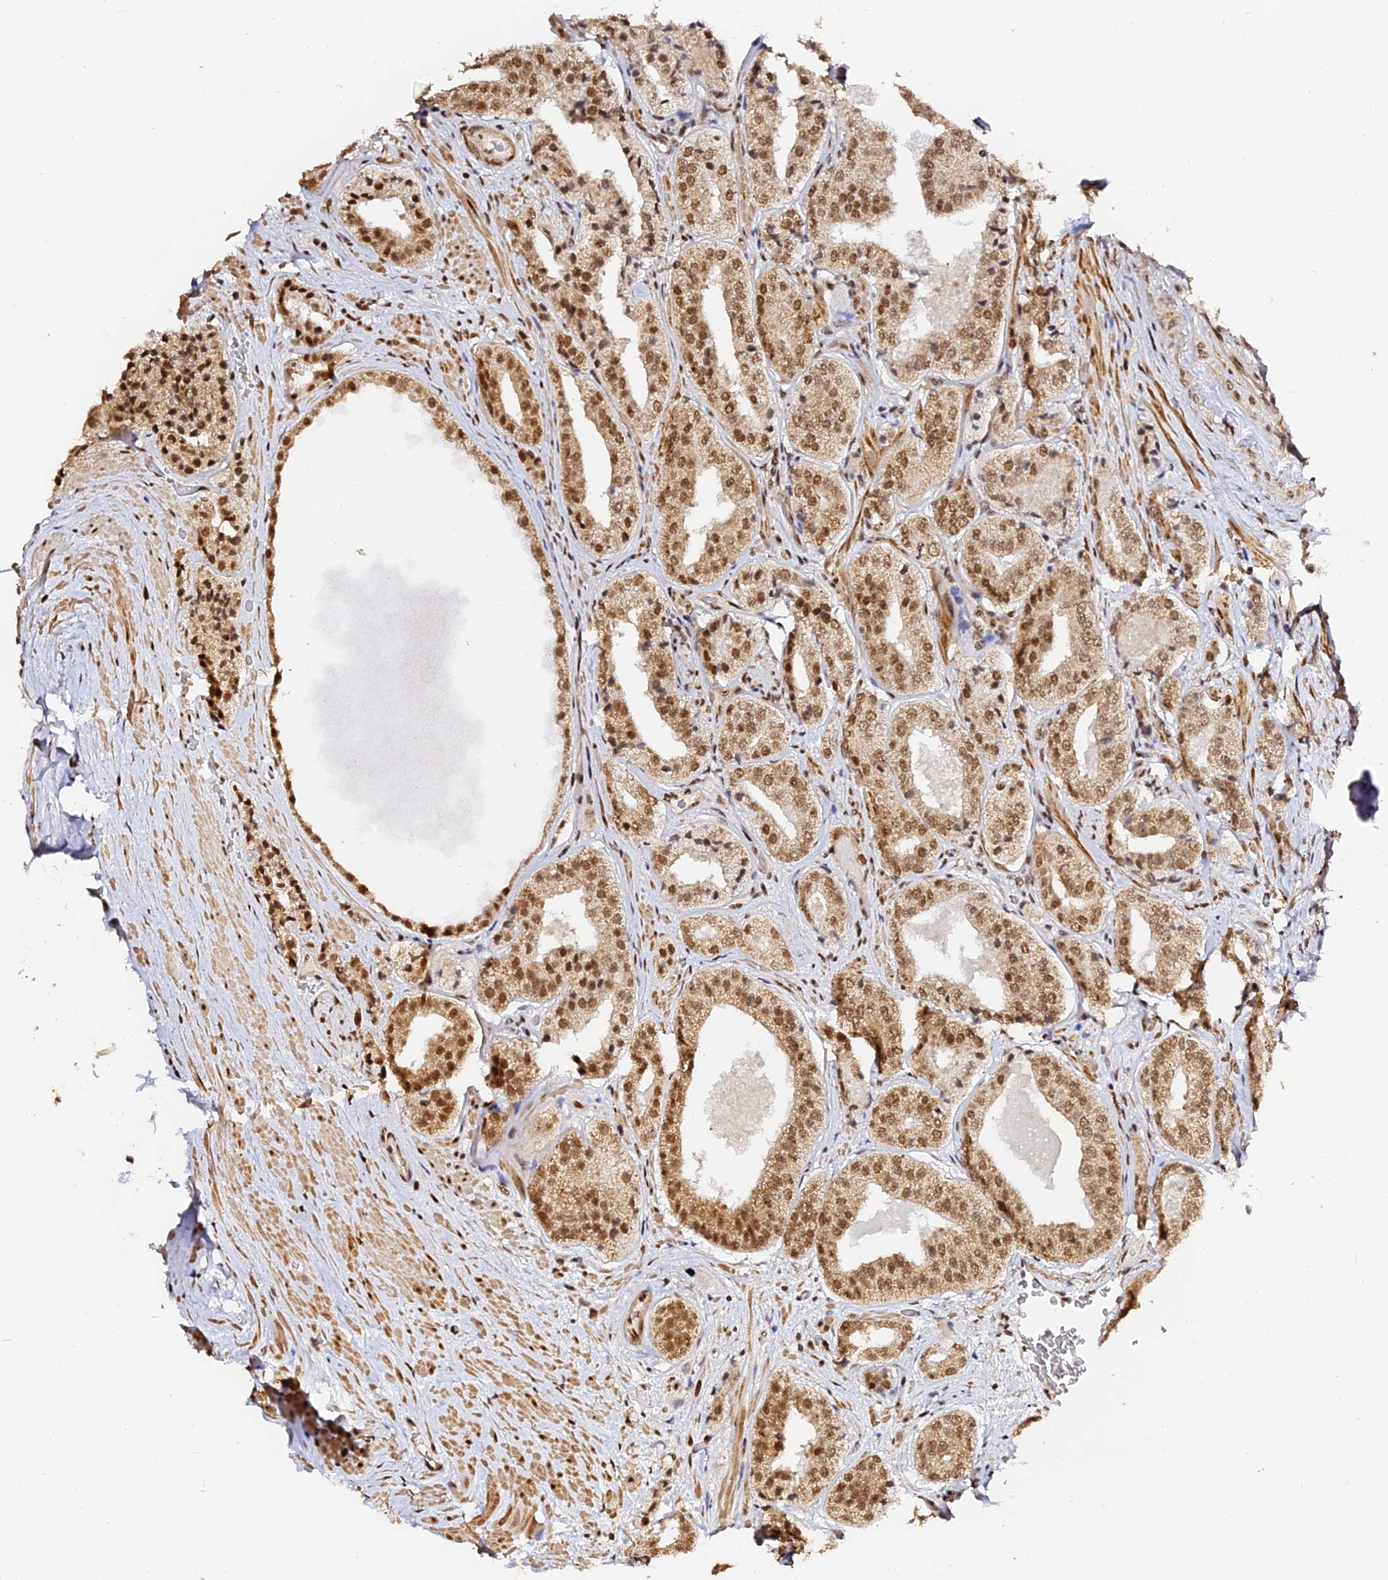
{"staining": {"intensity": "moderate", "quantity": ">75%", "location": "cytoplasmic/membranous,nuclear"}, "tissue": "prostate cancer", "cell_type": "Tumor cells", "image_type": "cancer", "snomed": [{"axis": "morphology", "description": "Adenocarcinoma, High grade"}, {"axis": "topography", "description": "Prostate"}], "caption": "About >75% of tumor cells in prostate adenocarcinoma (high-grade) reveal moderate cytoplasmic/membranous and nuclear protein staining as visualized by brown immunohistochemical staining.", "gene": "MCRS1", "patient": {"sex": "male", "age": 71}}